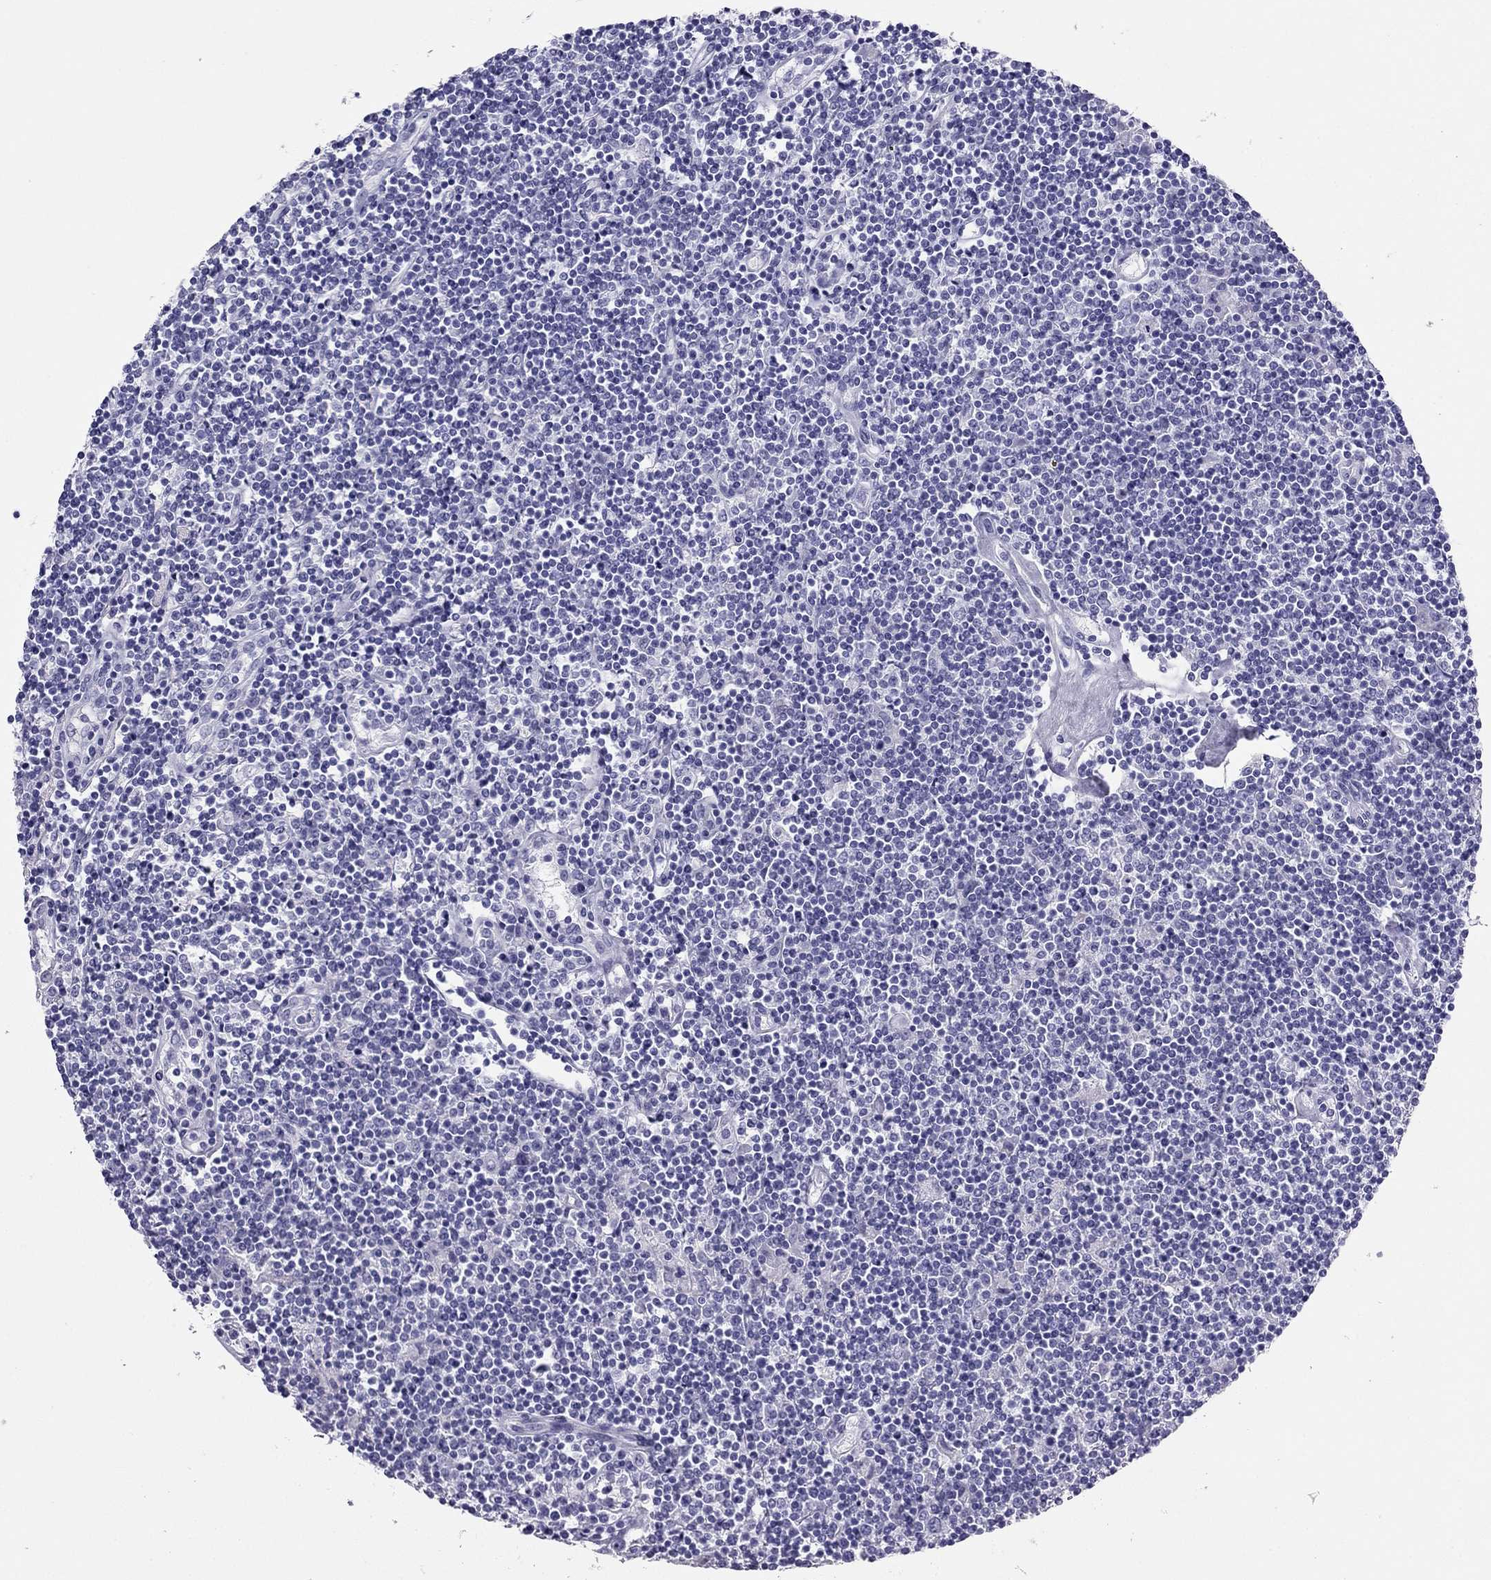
{"staining": {"intensity": "negative", "quantity": "none", "location": "none"}, "tissue": "lymphoma", "cell_type": "Tumor cells", "image_type": "cancer", "snomed": [{"axis": "morphology", "description": "Hodgkin's disease, NOS"}, {"axis": "topography", "description": "Lymph node"}], "caption": "Photomicrograph shows no significant protein positivity in tumor cells of Hodgkin's disease.", "gene": "PDE6A", "patient": {"sex": "male", "age": 40}}